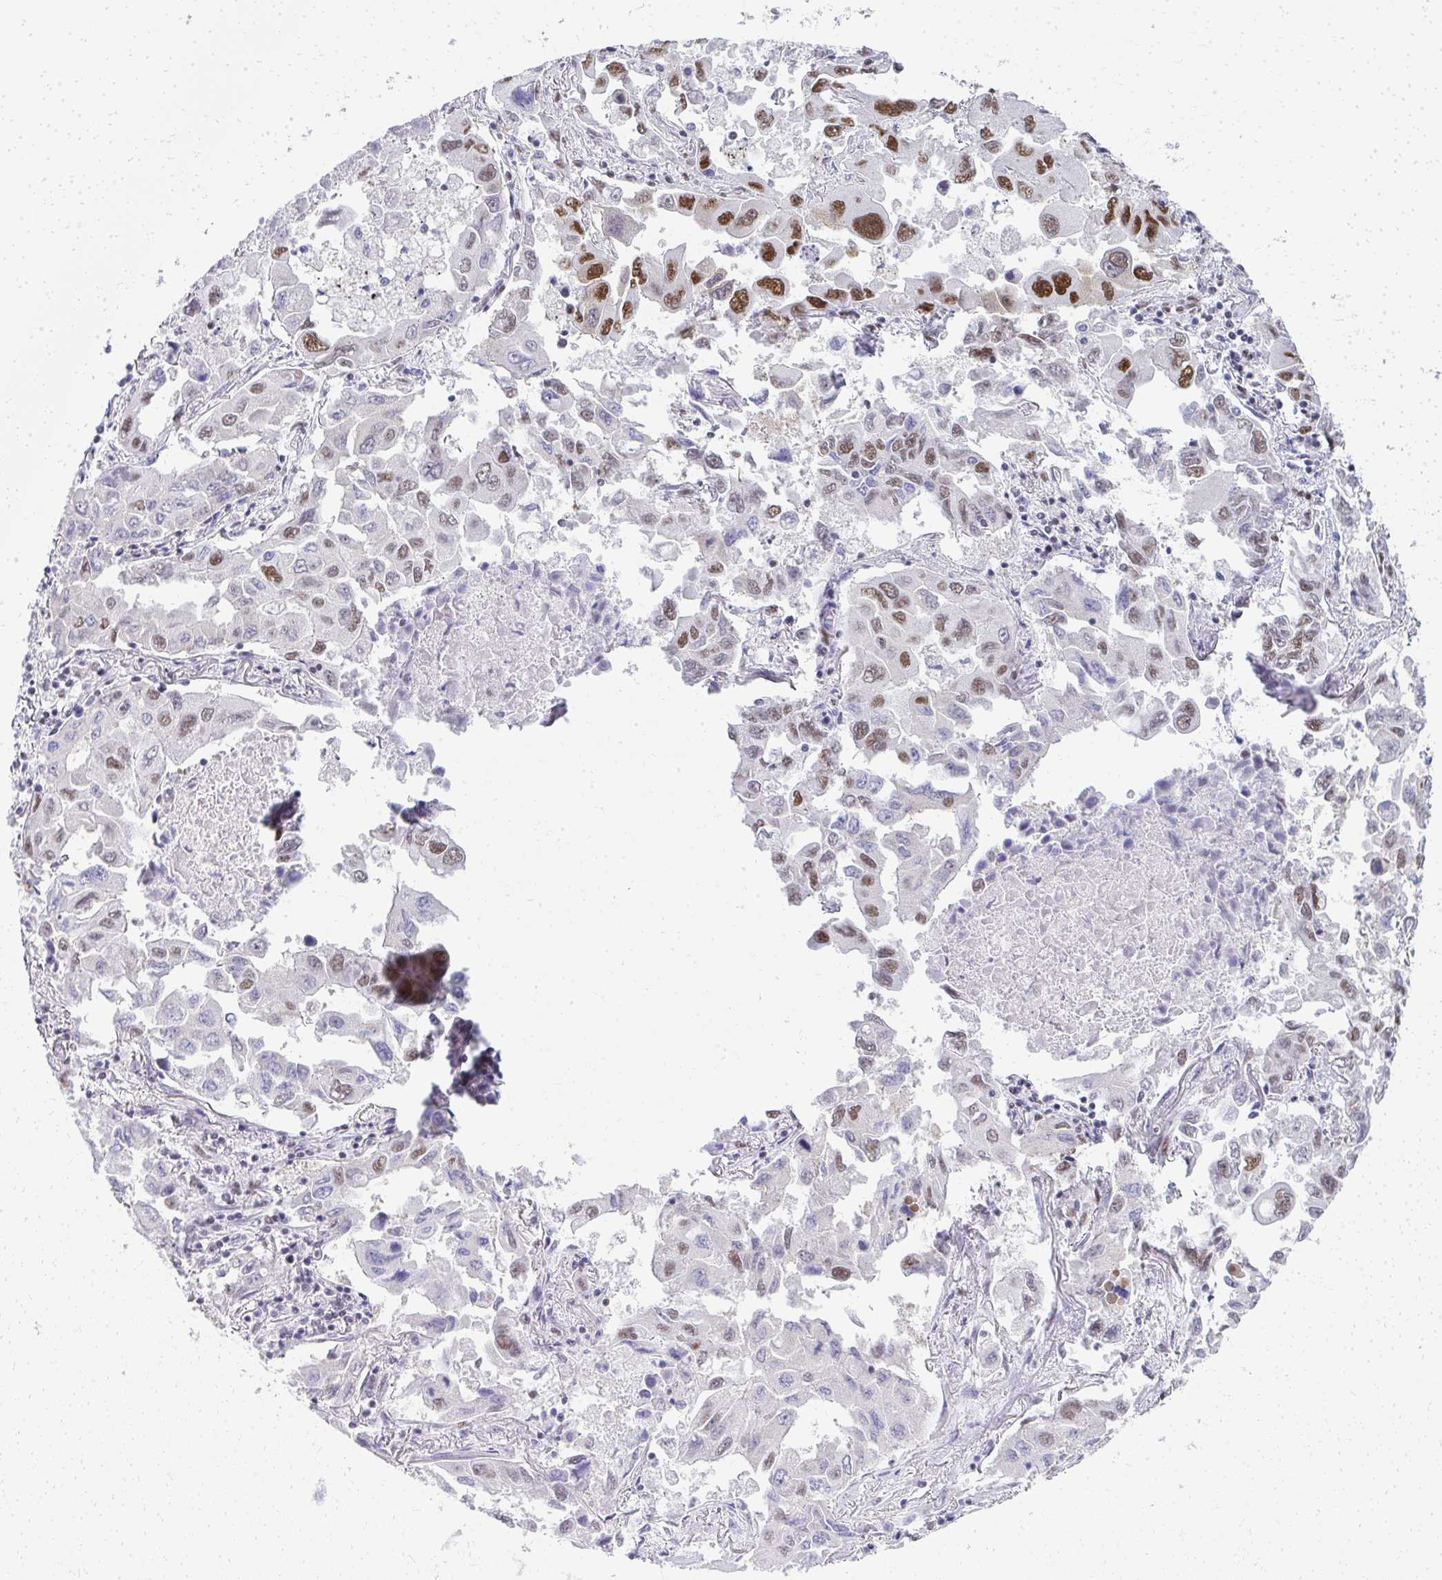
{"staining": {"intensity": "strong", "quantity": "25%-75%", "location": "nuclear"}, "tissue": "lung cancer", "cell_type": "Tumor cells", "image_type": "cancer", "snomed": [{"axis": "morphology", "description": "Adenocarcinoma, NOS"}, {"axis": "topography", "description": "Lung"}], "caption": "Strong nuclear staining for a protein is identified in about 25%-75% of tumor cells of lung cancer using immunohistochemistry.", "gene": "CREBBP", "patient": {"sex": "male", "age": 64}}